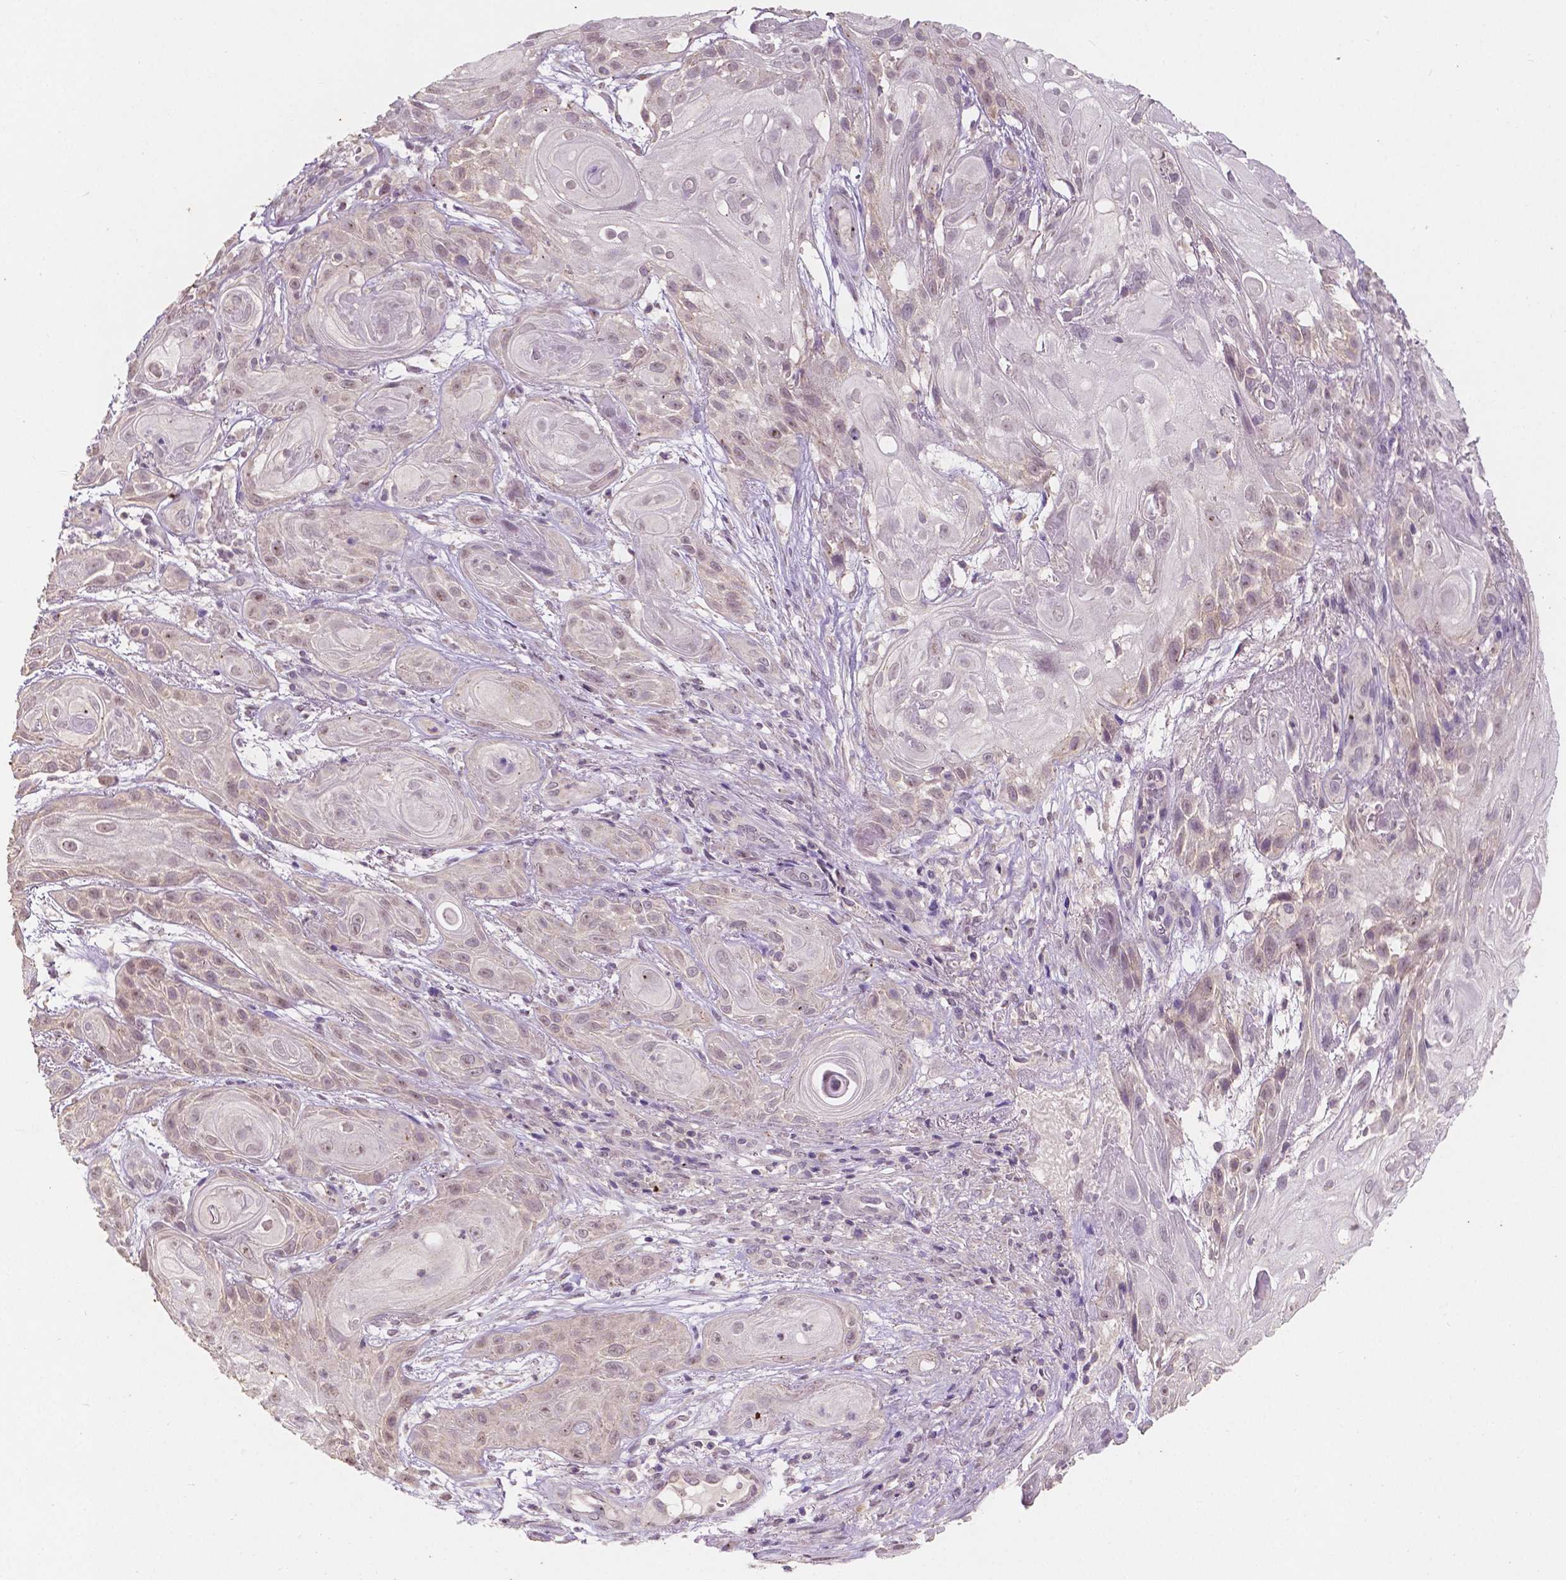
{"staining": {"intensity": "weak", "quantity": "<25%", "location": "cytoplasmic/membranous"}, "tissue": "skin cancer", "cell_type": "Tumor cells", "image_type": "cancer", "snomed": [{"axis": "morphology", "description": "Squamous cell carcinoma, NOS"}, {"axis": "topography", "description": "Skin"}], "caption": "Skin cancer (squamous cell carcinoma) stained for a protein using immunohistochemistry (IHC) exhibits no expression tumor cells.", "gene": "SIRT2", "patient": {"sex": "male", "age": 62}}